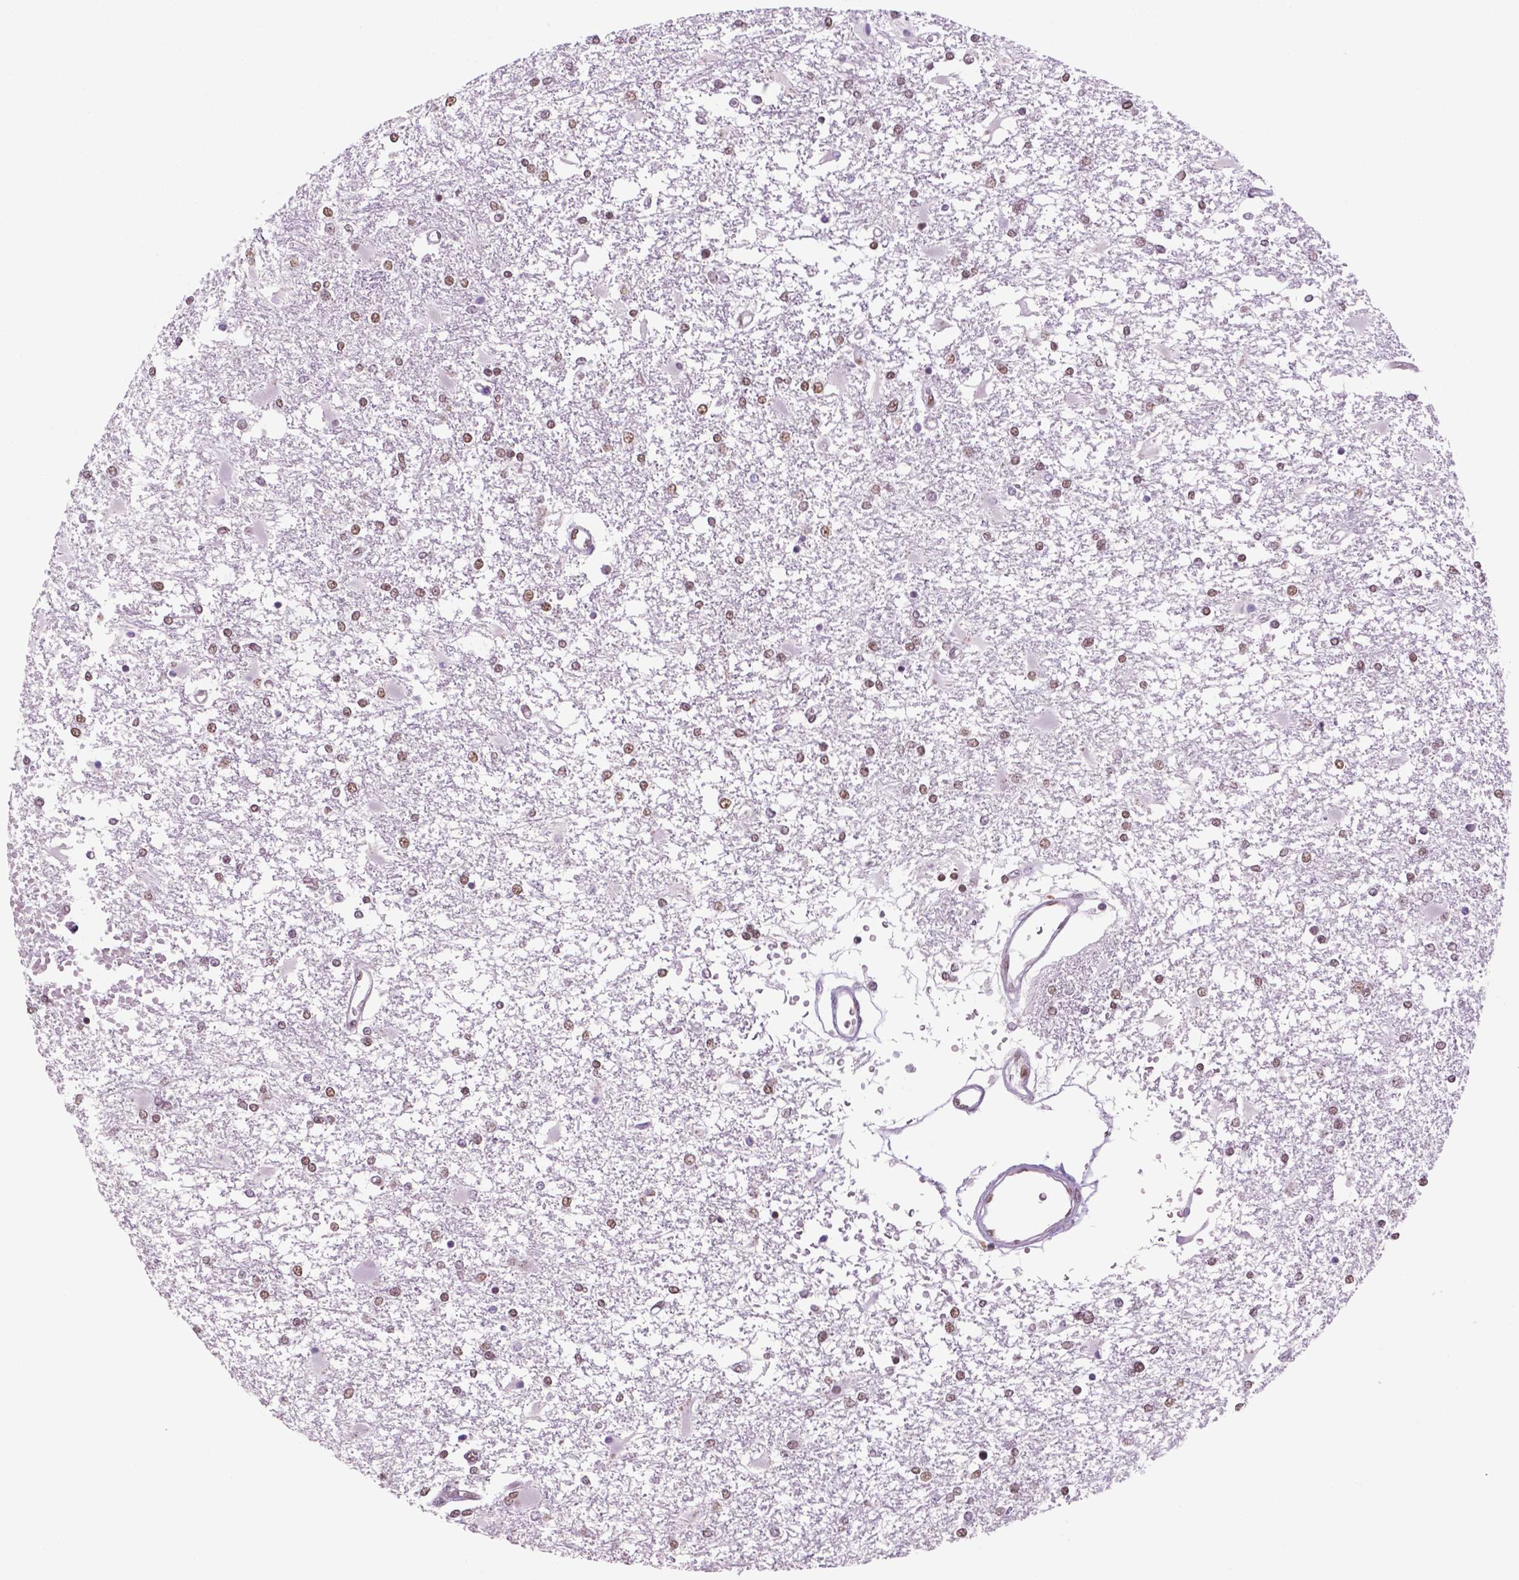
{"staining": {"intensity": "moderate", "quantity": ">75%", "location": "nuclear"}, "tissue": "glioma", "cell_type": "Tumor cells", "image_type": "cancer", "snomed": [{"axis": "morphology", "description": "Glioma, malignant, High grade"}, {"axis": "topography", "description": "Cerebral cortex"}], "caption": "Glioma was stained to show a protein in brown. There is medium levels of moderate nuclear staining in about >75% of tumor cells.", "gene": "MSH6", "patient": {"sex": "male", "age": 79}}